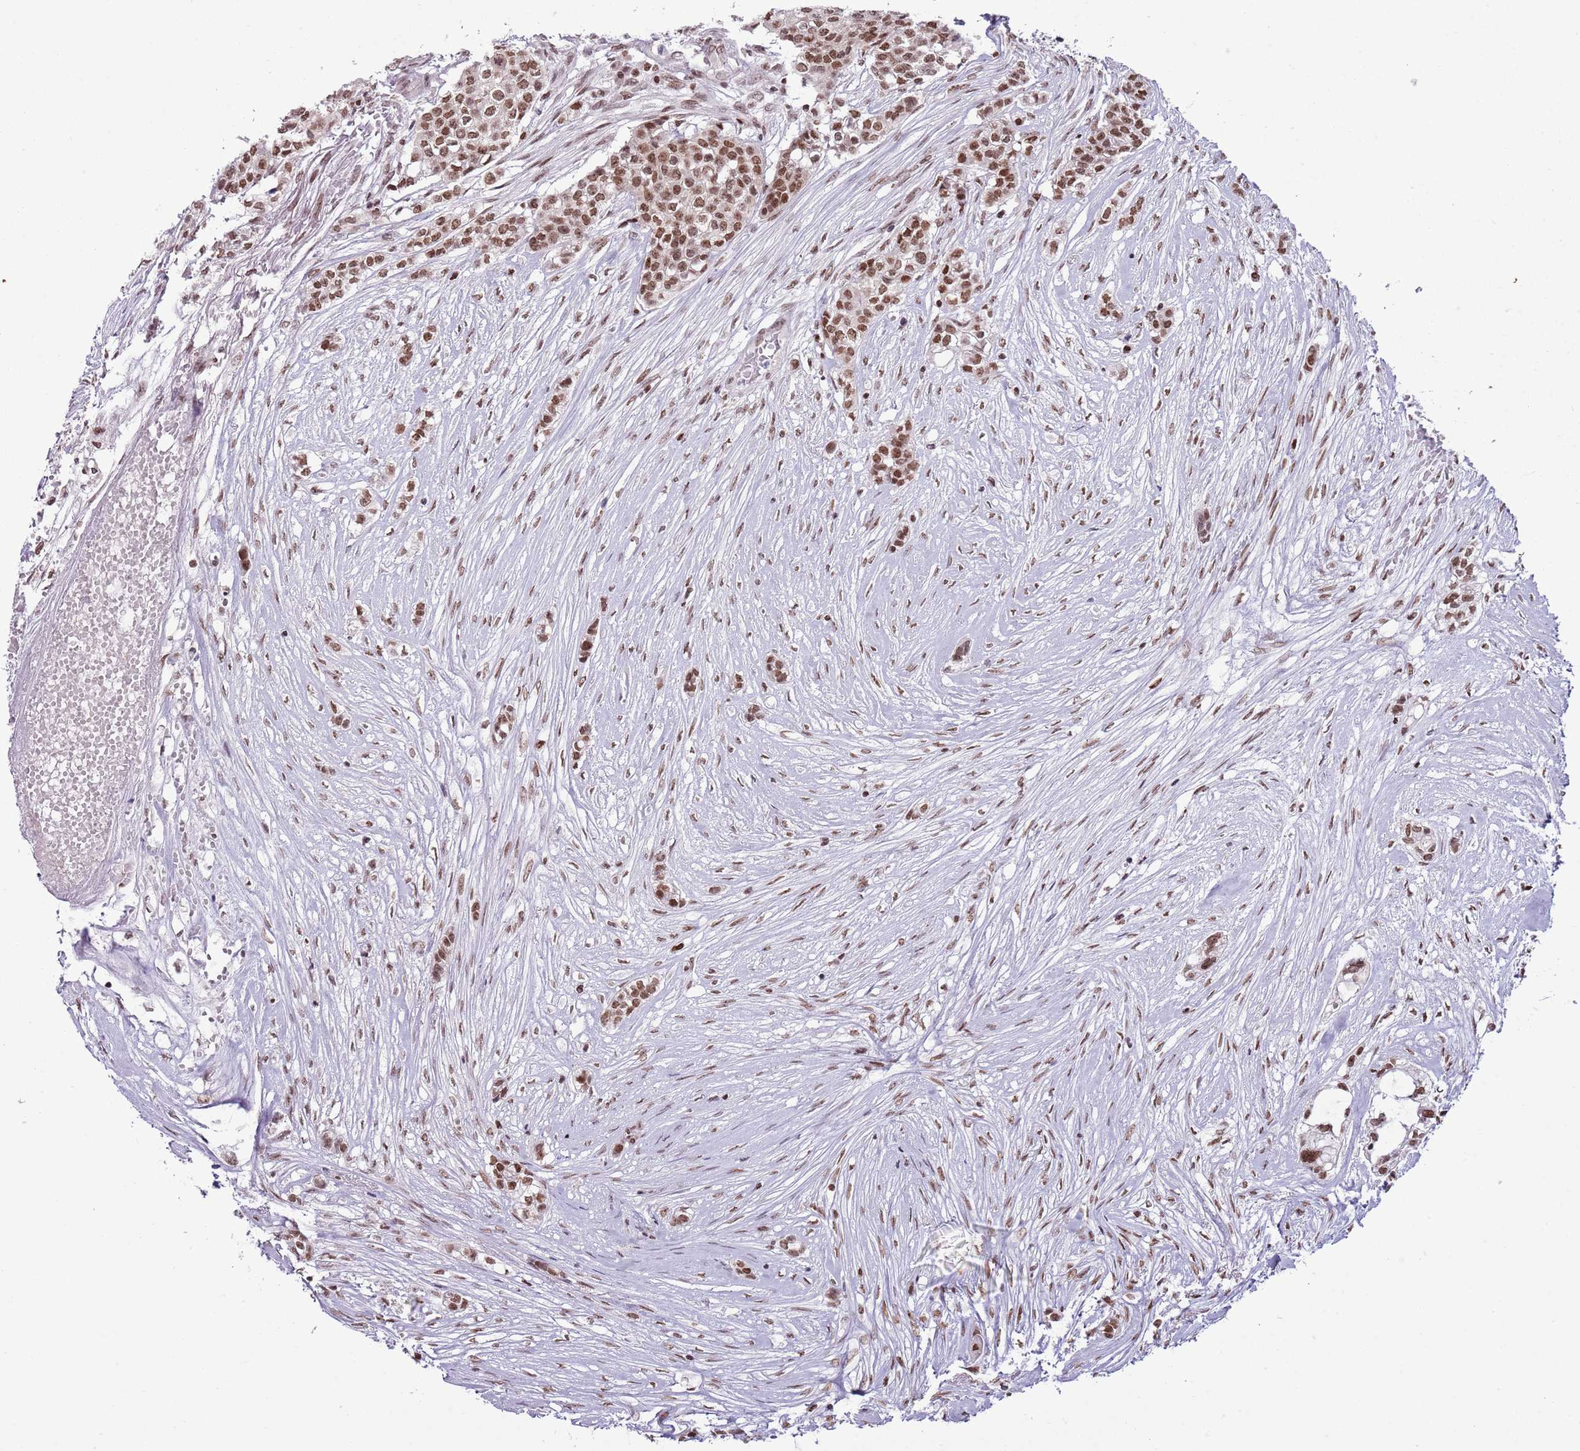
{"staining": {"intensity": "moderate", "quantity": ">75%", "location": "nuclear"}, "tissue": "head and neck cancer", "cell_type": "Tumor cells", "image_type": "cancer", "snomed": [{"axis": "morphology", "description": "Adenocarcinoma, NOS"}, {"axis": "topography", "description": "Head-Neck"}], "caption": "Immunohistochemical staining of head and neck cancer (adenocarcinoma) exhibits moderate nuclear protein staining in approximately >75% of tumor cells. (Stains: DAB in brown, nuclei in blue, Microscopy: brightfield microscopy at high magnification).", "gene": "SELENOH", "patient": {"sex": "male", "age": 81}}